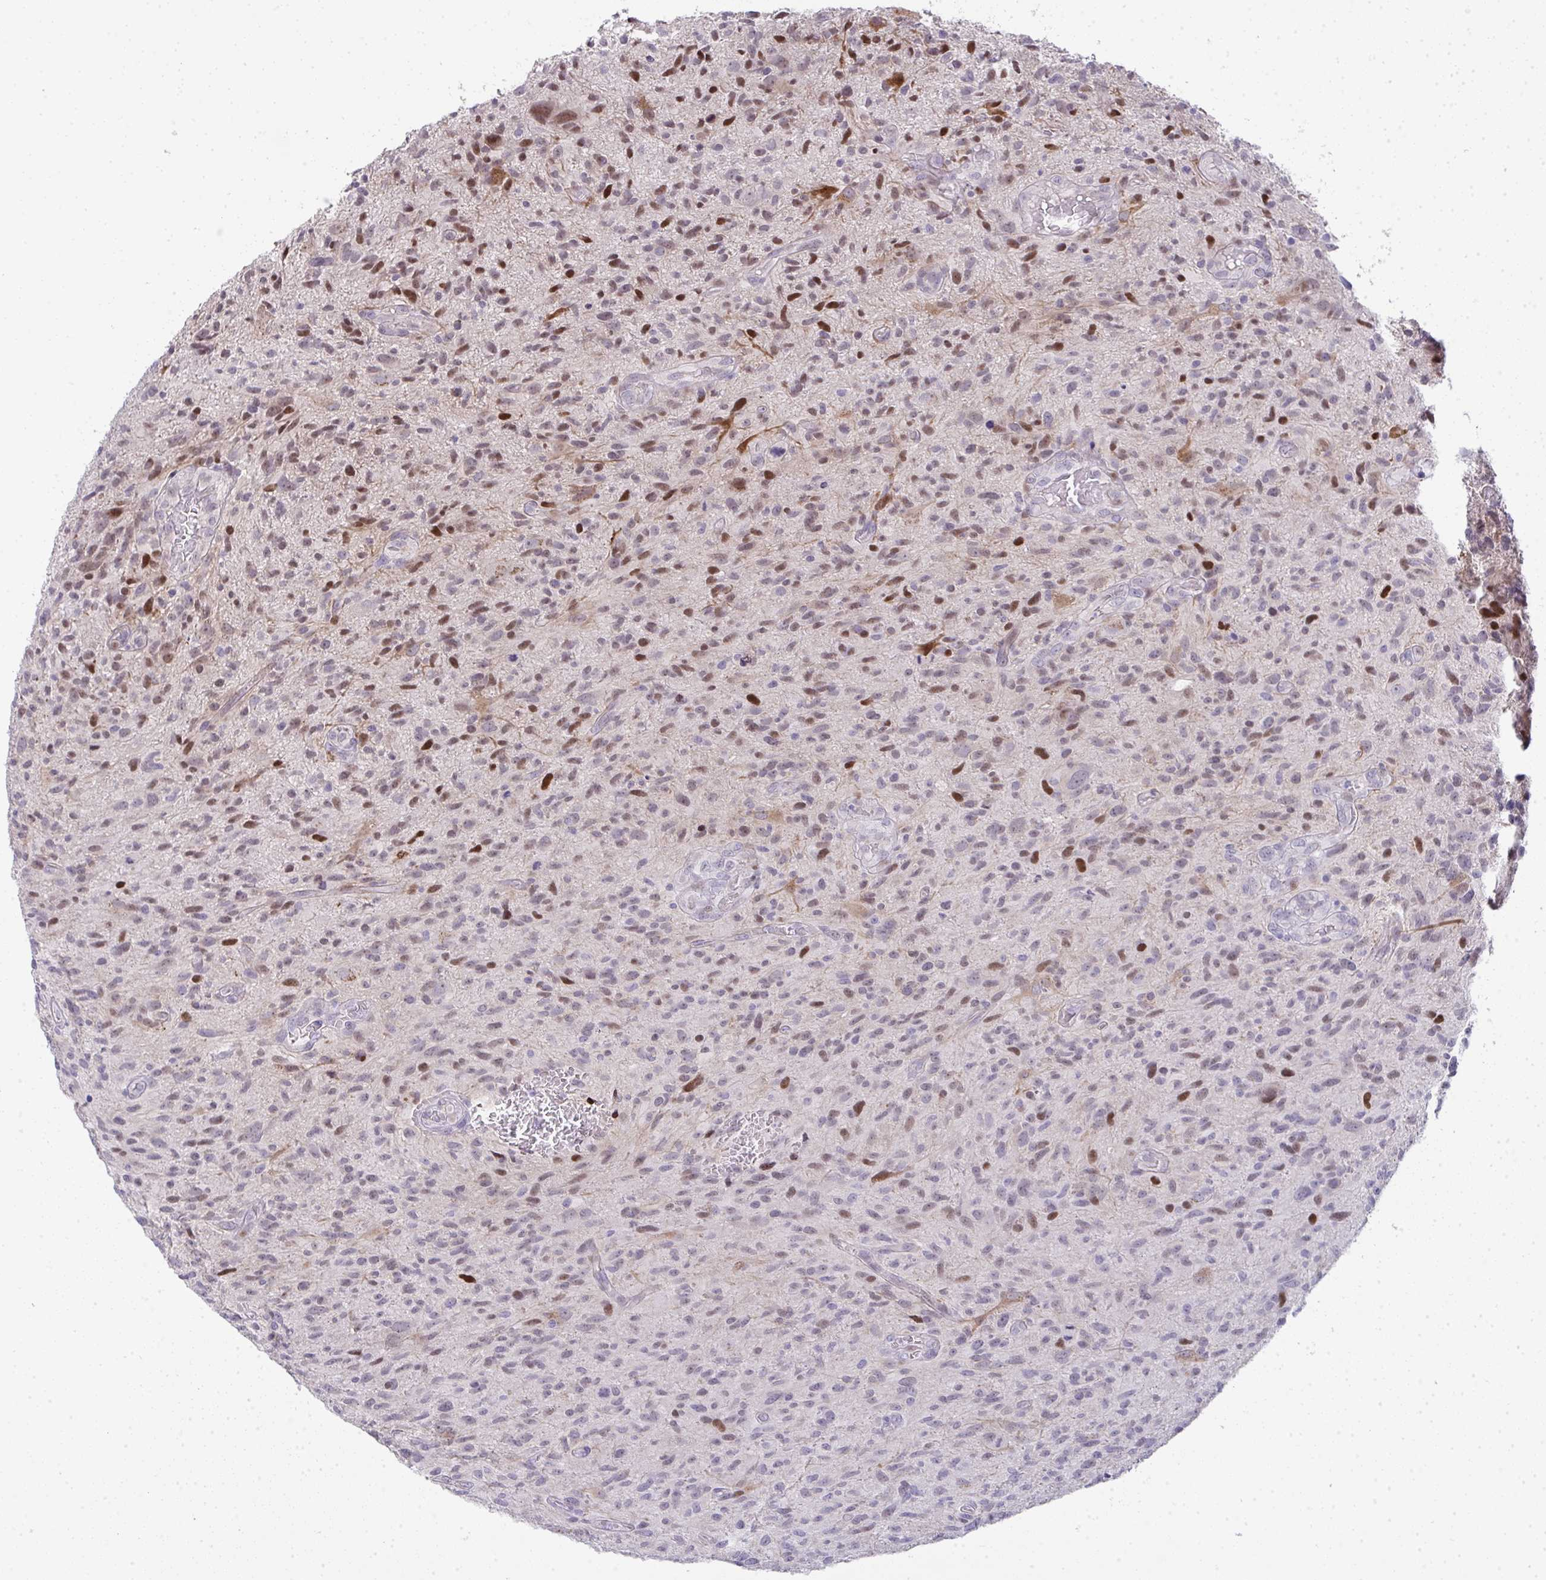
{"staining": {"intensity": "moderate", "quantity": "25%-75%", "location": "nuclear"}, "tissue": "glioma", "cell_type": "Tumor cells", "image_type": "cancer", "snomed": [{"axis": "morphology", "description": "Glioma, malignant, High grade"}, {"axis": "topography", "description": "Brain"}], "caption": "Protein analysis of glioma tissue displays moderate nuclear staining in about 25%-75% of tumor cells.", "gene": "GALNT16", "patient": {"sex": "male", "age": 75}}